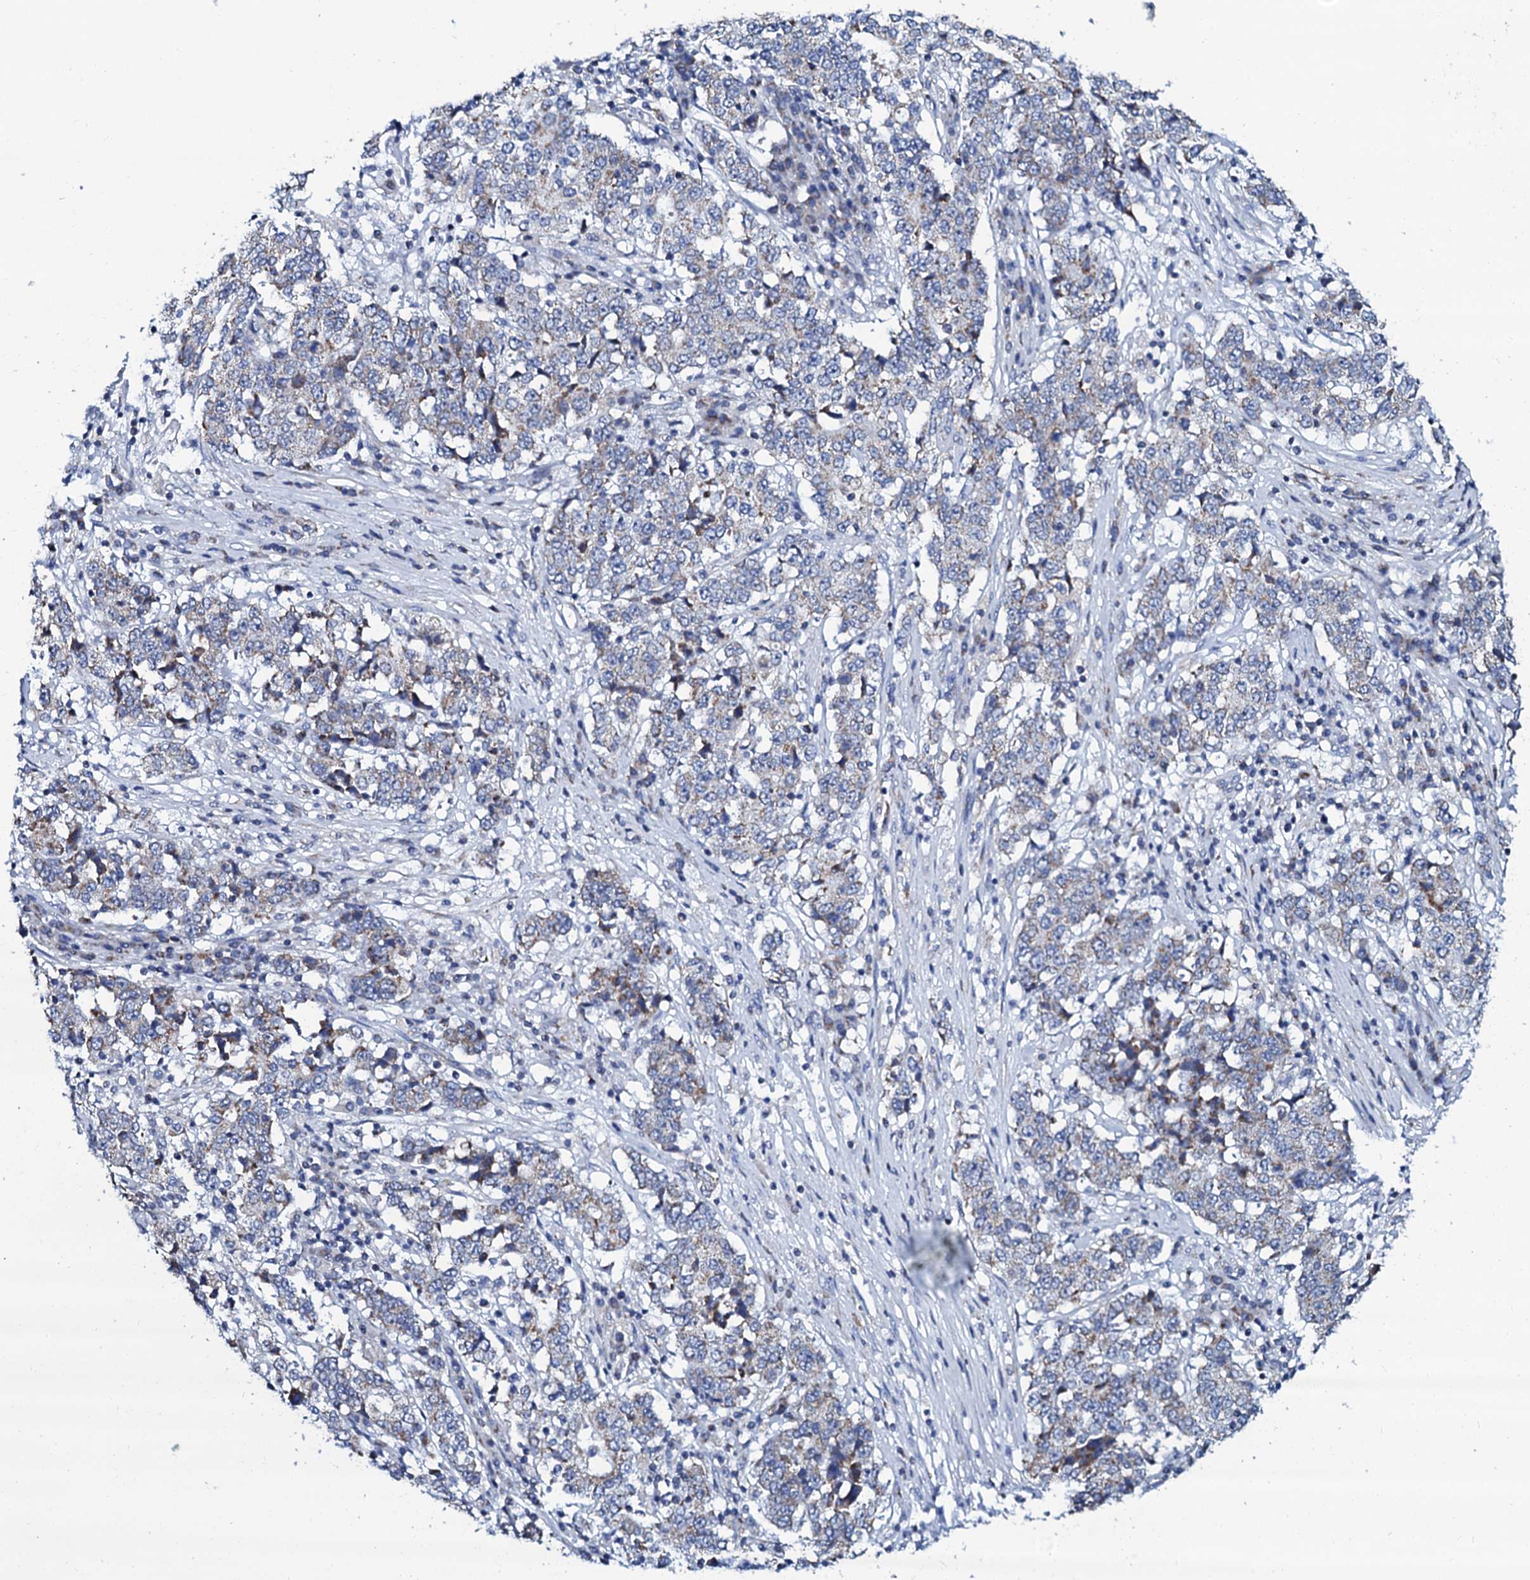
{"staining": {"intensity": "weak", "quantity": "<25%", "location": "cytoplasmic/membranous"}, "tissue": "stomach cancer", "cell_type": "Tumor cells", "image_type": "cancer", "snomed": [{"axis": "morphology", "description": "Adenocarcinoma, NOS"}, {"axis": "topography", "description": "Stomach"}], "caption": "Immunohistochemical staining of adenocarcinoma (stomach) displays no significant staining in tumor cells.", "gene": "SLC37A4", "patient": {"sex": "male", "age": 59}}